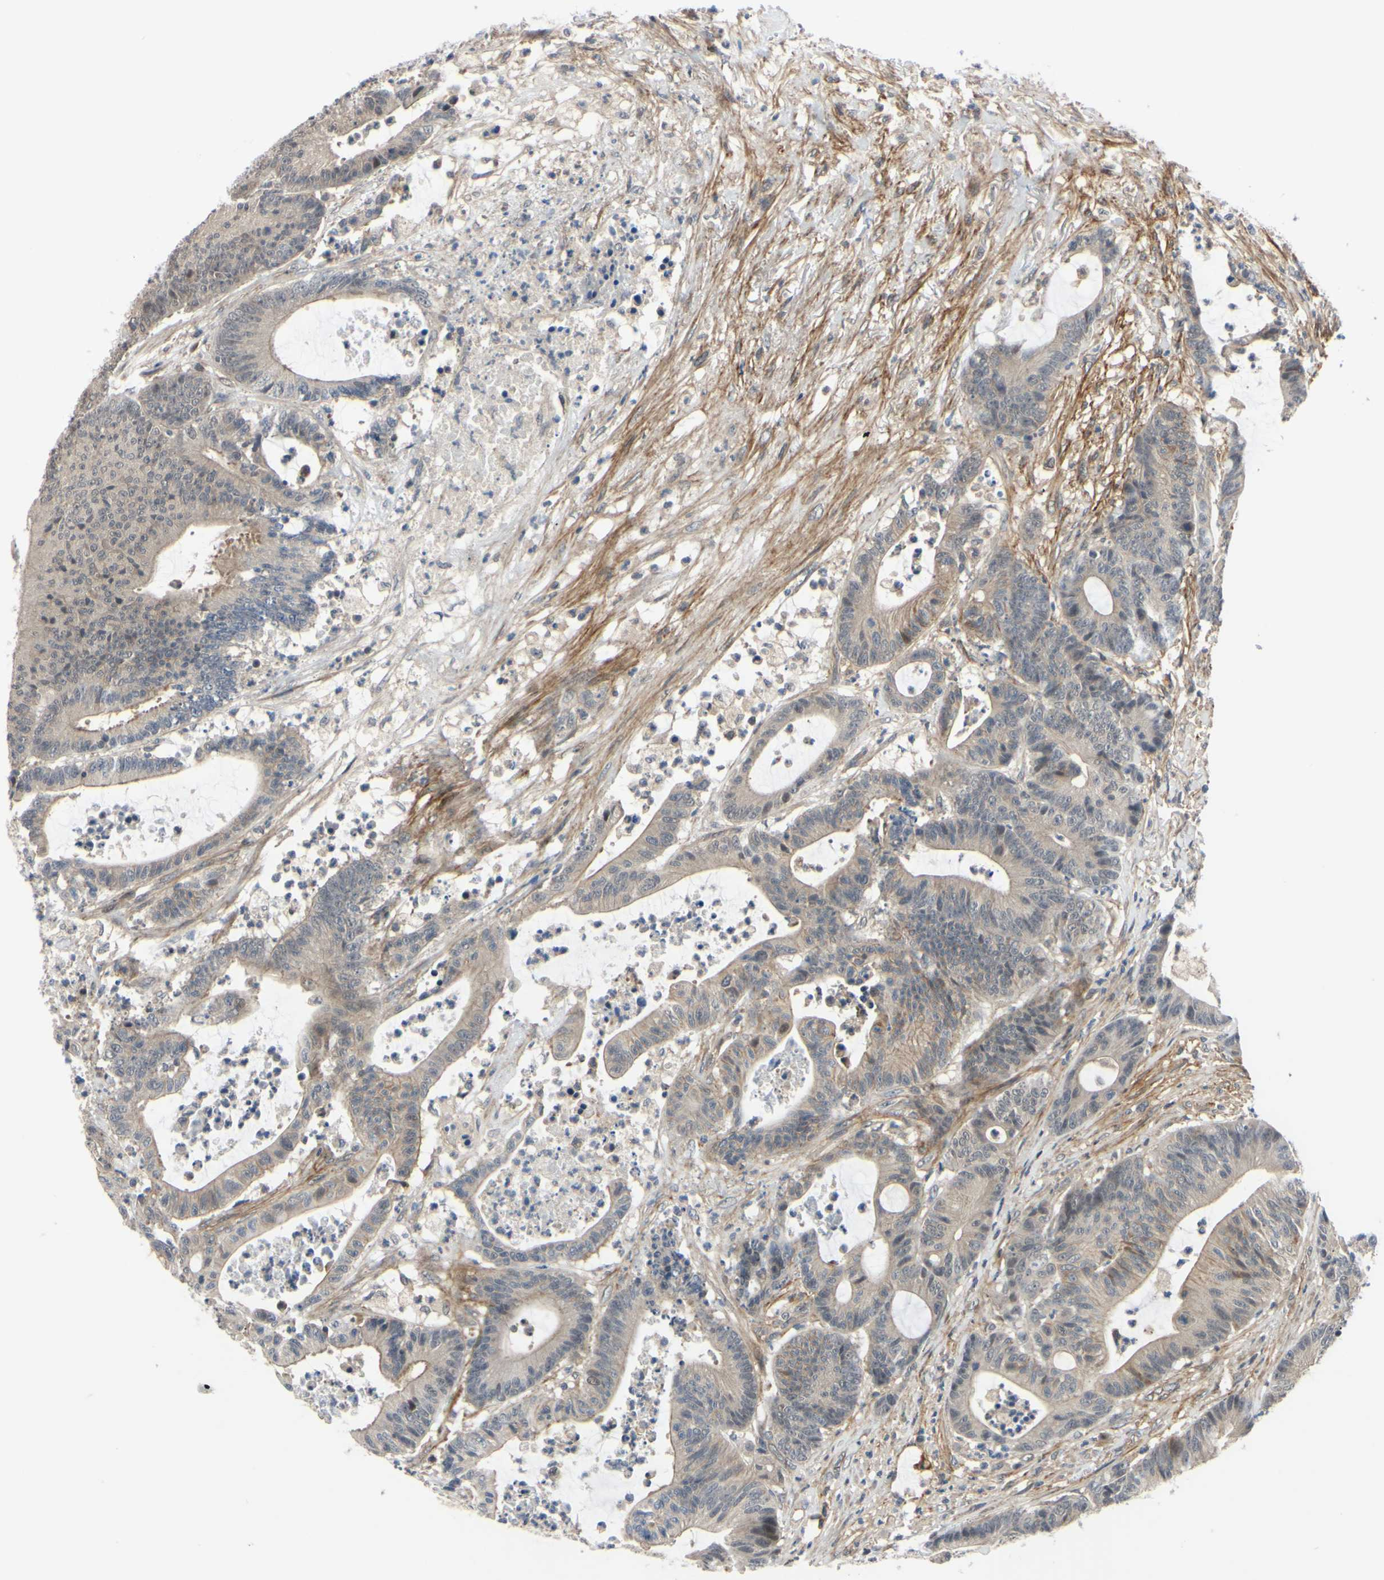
{"staining": {"intensity": "weak", "quantity": ">75%", "location": "cytoplasmic/membranous"}, "tissue": "colorectal cancer", "cell_type": "Tumor cells", "image_type": "cancer", "snomed": [{"axis": "morphology", "description": "Adenocarcinoma, NOS"}, {"axis": "topography", "description": "Colon"}], "caption": "High-magnification brightfield microscopy of adenocarcinoma (colorectal) stained with DAB (brown) and counterstained with hematoxylin (blue). tumor cells exhibit weak cytoplasmic/membranous positivity is seen in approximately>75% of cells. (IHC, brightfield microscopy, high magnification).", "gene": "COMMD9", "patient": {"sex": "female", "age": 84}}